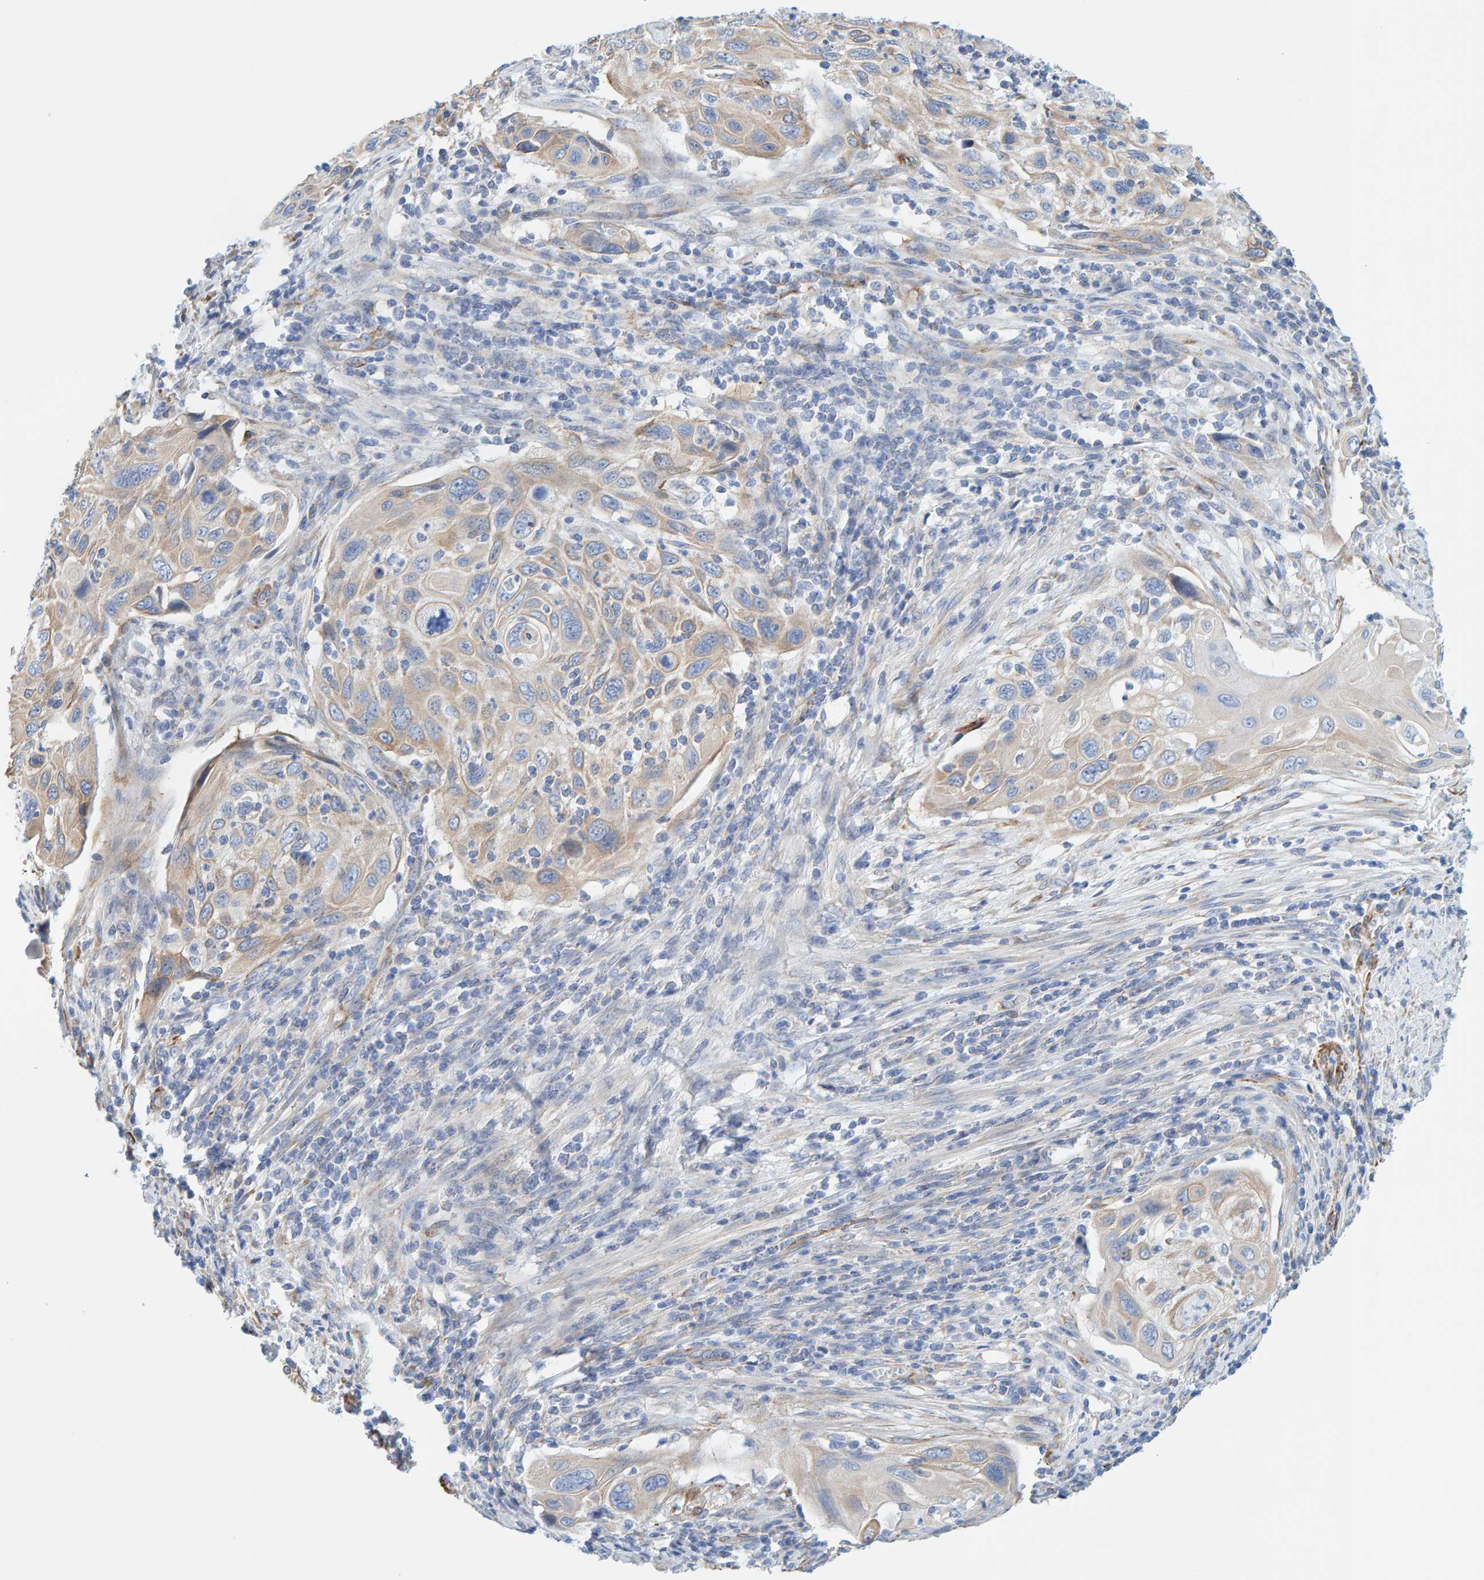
{"staining": {"intensity": "weak", "quantity": ">75%", "location": "cytoplasmic/membranous"}, "tissue": "cervical cancer", "cell_type": "Tumor cells", "image_type": "cancer", "snomed": [{"axis": "morphology", "description": "Squamous cell carcinoma, NOS"}, {"axis": "topography", "description": "Cervix"}], "caption": "Weak cytoplasmic/membranous positivity for a protein is appreciated in approximately >75% of tumor cells of cervical cancer (squamous cell carcinoma) using IHC.", "gene": "MAP1B", "patient": {"sex": "female", "age": 70}}